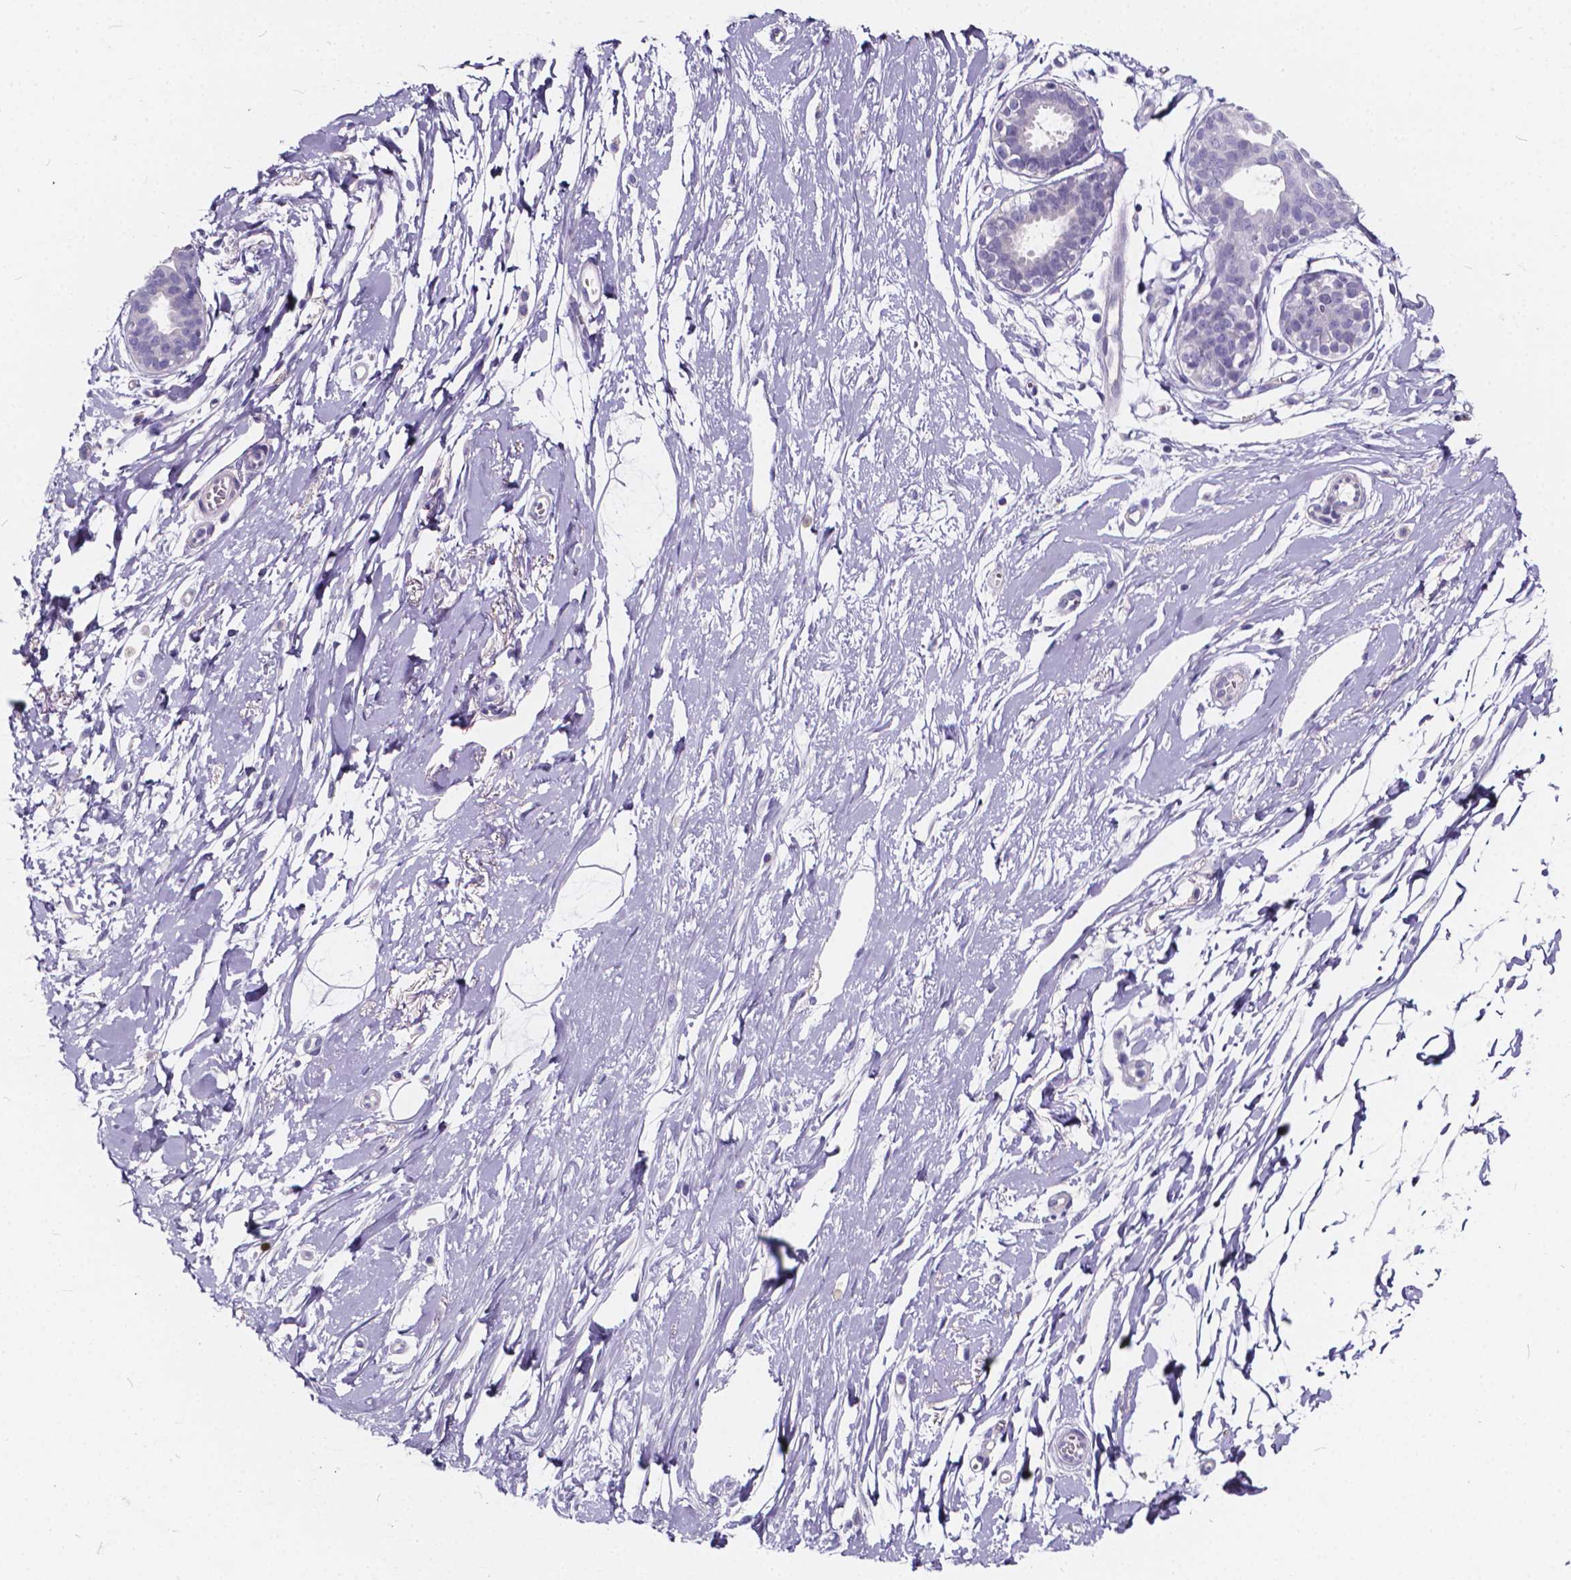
{"staining": {"intensity": "negative", "quantity": "none", "location": "none"}, "tissue": "breast", "cell_type": "Adipocytes", "image_type": "normal", "snomed": [{"axis": "morphology", "description": "Normal tissue, NOS"}, {"axis": "topography", "description": "Breast"}], "caption": "Immunohistochemistry of normal human breast shows no expression in adipocytes.", "gene": "SPEF2", "patient": {"sex": "female", "age": 49}}